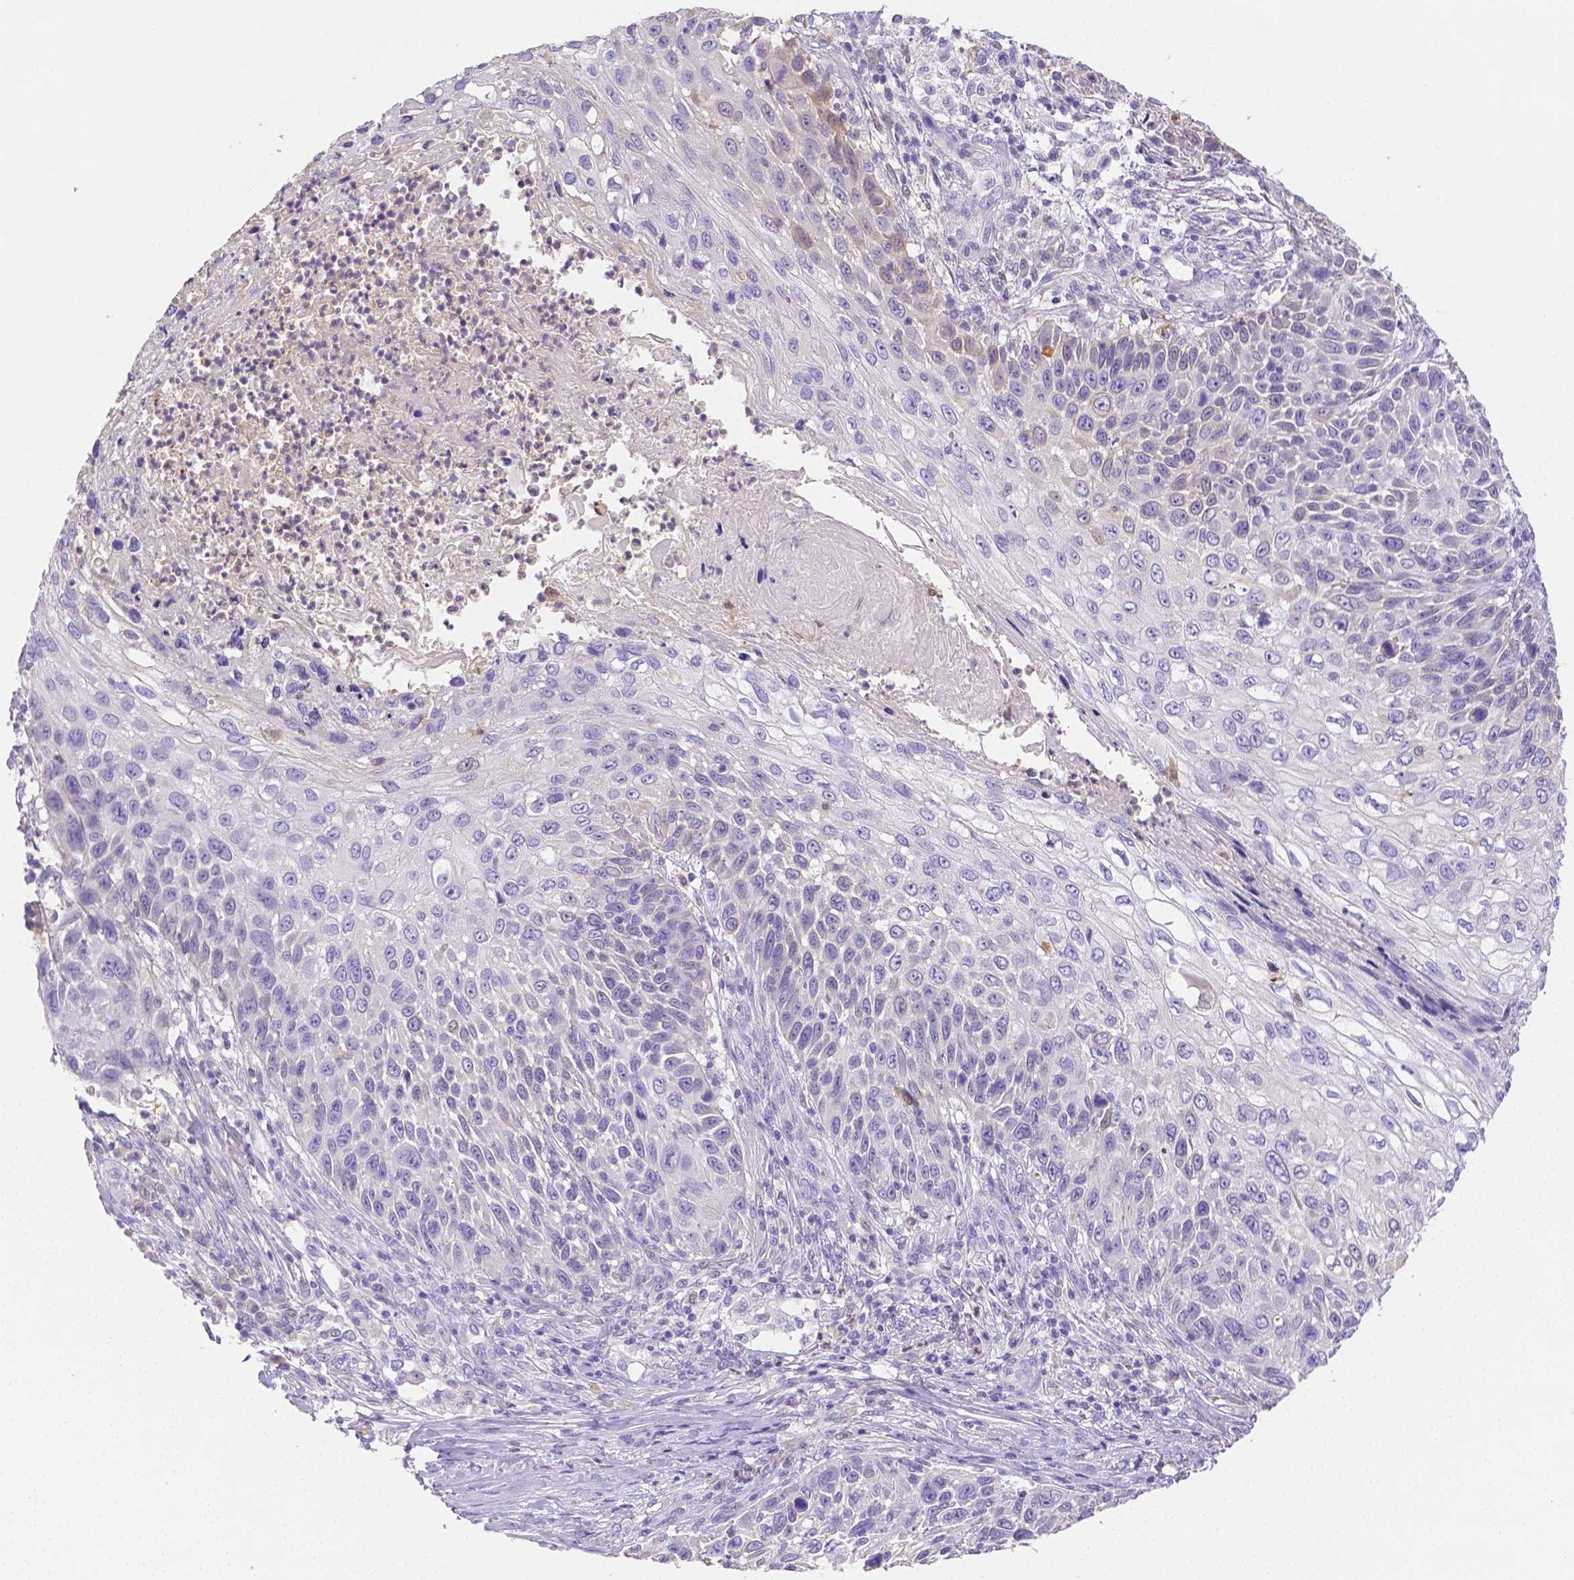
{"staining": {"intensity": "negative", "quantity": "none", "location": "none"}, "tissue": "skin cancer", "cell_type": "Tumor cells", "image_type": "cancer", "snomed": [{"axis": "morphology", "description": "Squamous cell carcinoma, NOS"}, {"axis": "topography", "description": "Skin"}], "caption": "Immunohistochemistry (IHC) micrograph of neoplastic tissue: human squamous cell carcinoma (skin) stained with DAB demonstrates no significant protein staining in tumor cells.", "gene": "NXPH2", "patient": {"sex": "male", "age": 92}}